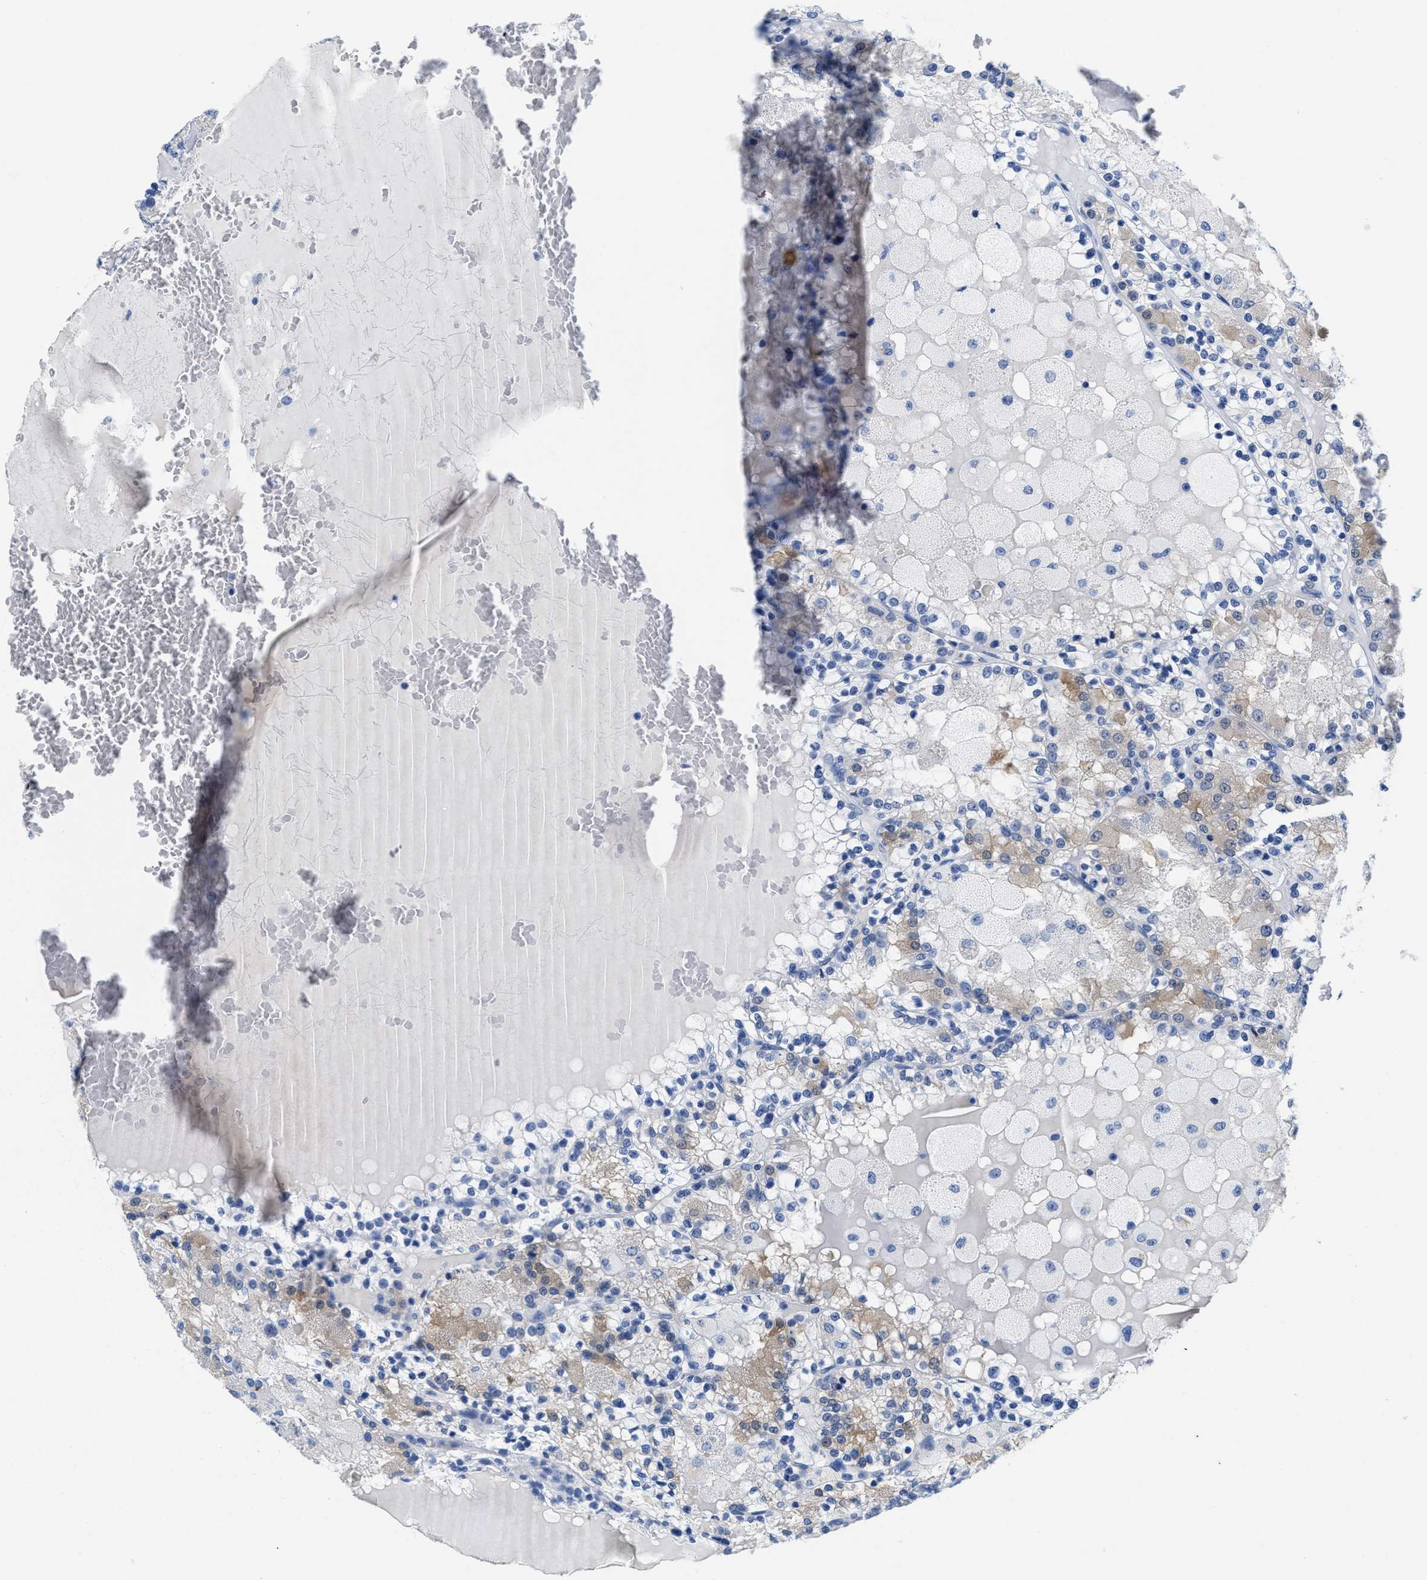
{"staining": {"intensity": "weak", "quantity": "<25%", "location": "cytoplasmic/membranous"}, "tissue": "renal cancer", "cell_type": "Tumor cells", "image_type": "cancer", "snomed": [{"axis": "morphology", "description": "Adenocarcinoma, NOS"}, {"axis": "topography", "description": "Kidney"}], "caption": "Histopathology image shows no significant protein staining in tumor cells of renal cancer (adenocarcinoma). (DAB (3,3'-diaminobenzidine) immunohistochemistry visualized using brightfield microscopy, high magnification).", "gene": "TTC3", "patient": {"sex": "female", "age": 56}}